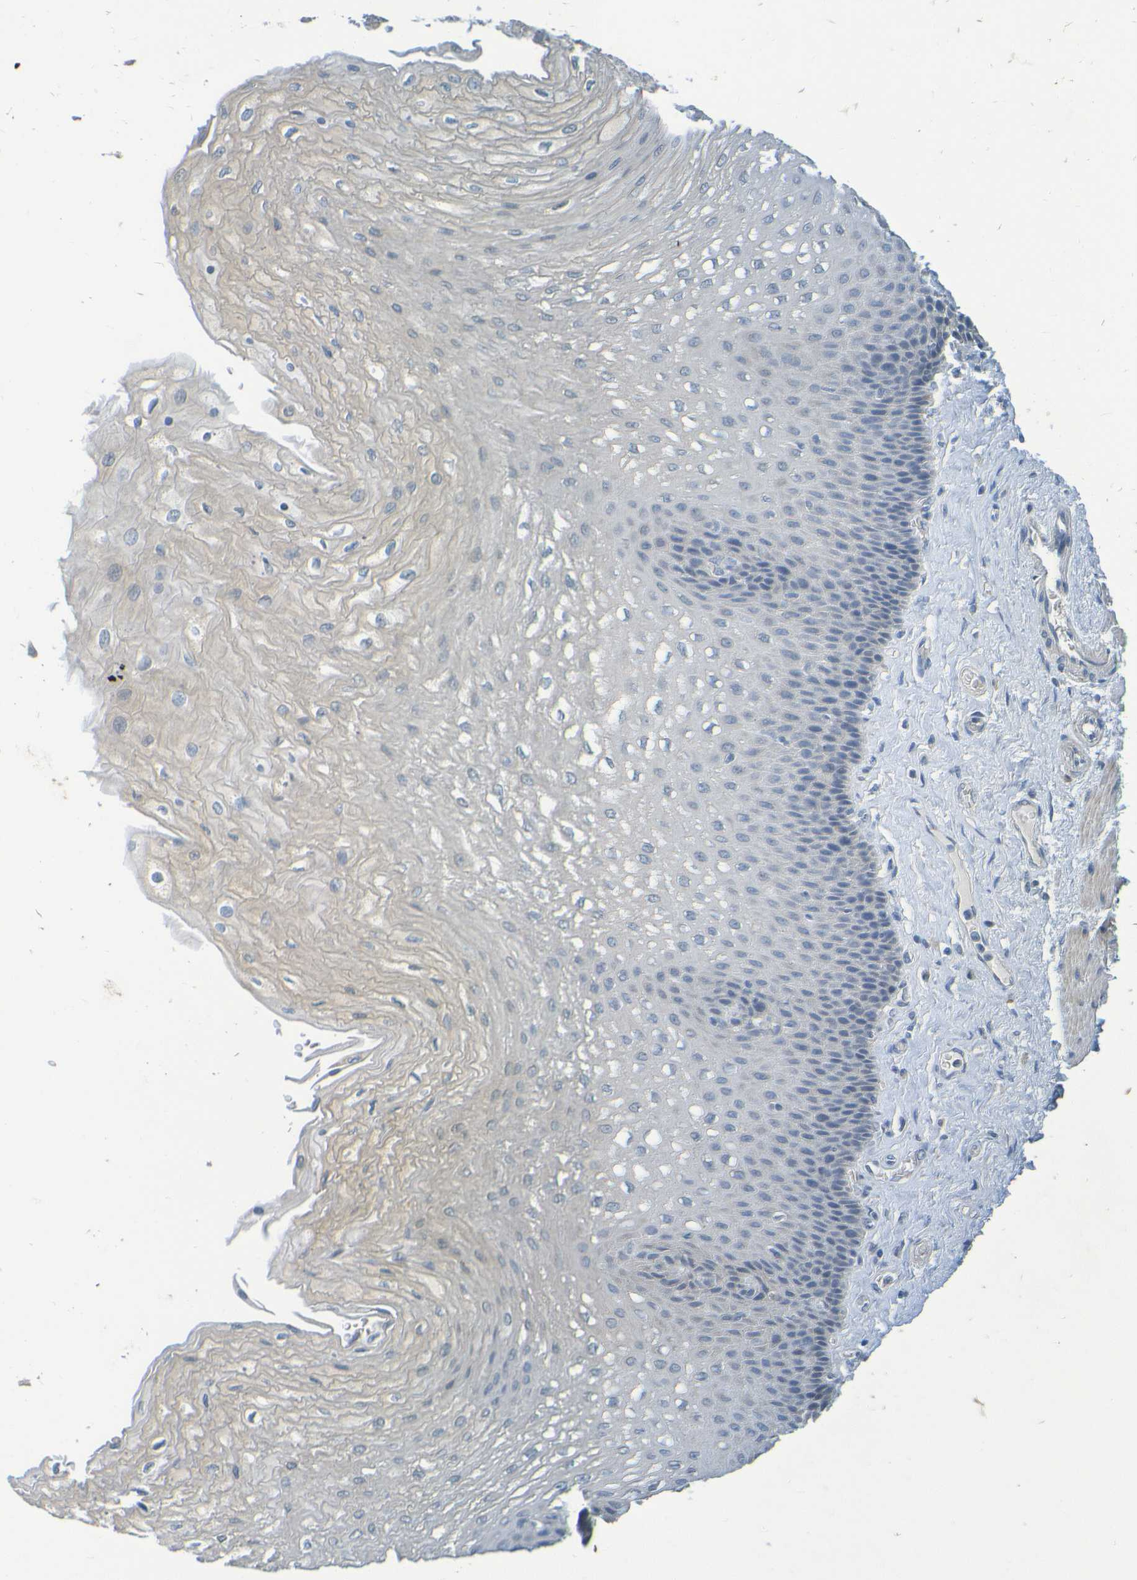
{"staining": {"intensity": "negative", "quantity": "none", "location": "none"}, "tissue": "esophagus", "cell_type": "Squamous epithelial cells", "image_type": "normal", "snomed": [{"axis": "morphology", "description": "Normal tissue, NOS"}, {"axis": "topography", "description": "Esophagus"}], "caption": "IHC of normal esophagus shows no positivity in squamous epithelial cells.", "gene": "CYP4F2", "patient": {"sex": "female", "age": 72}}